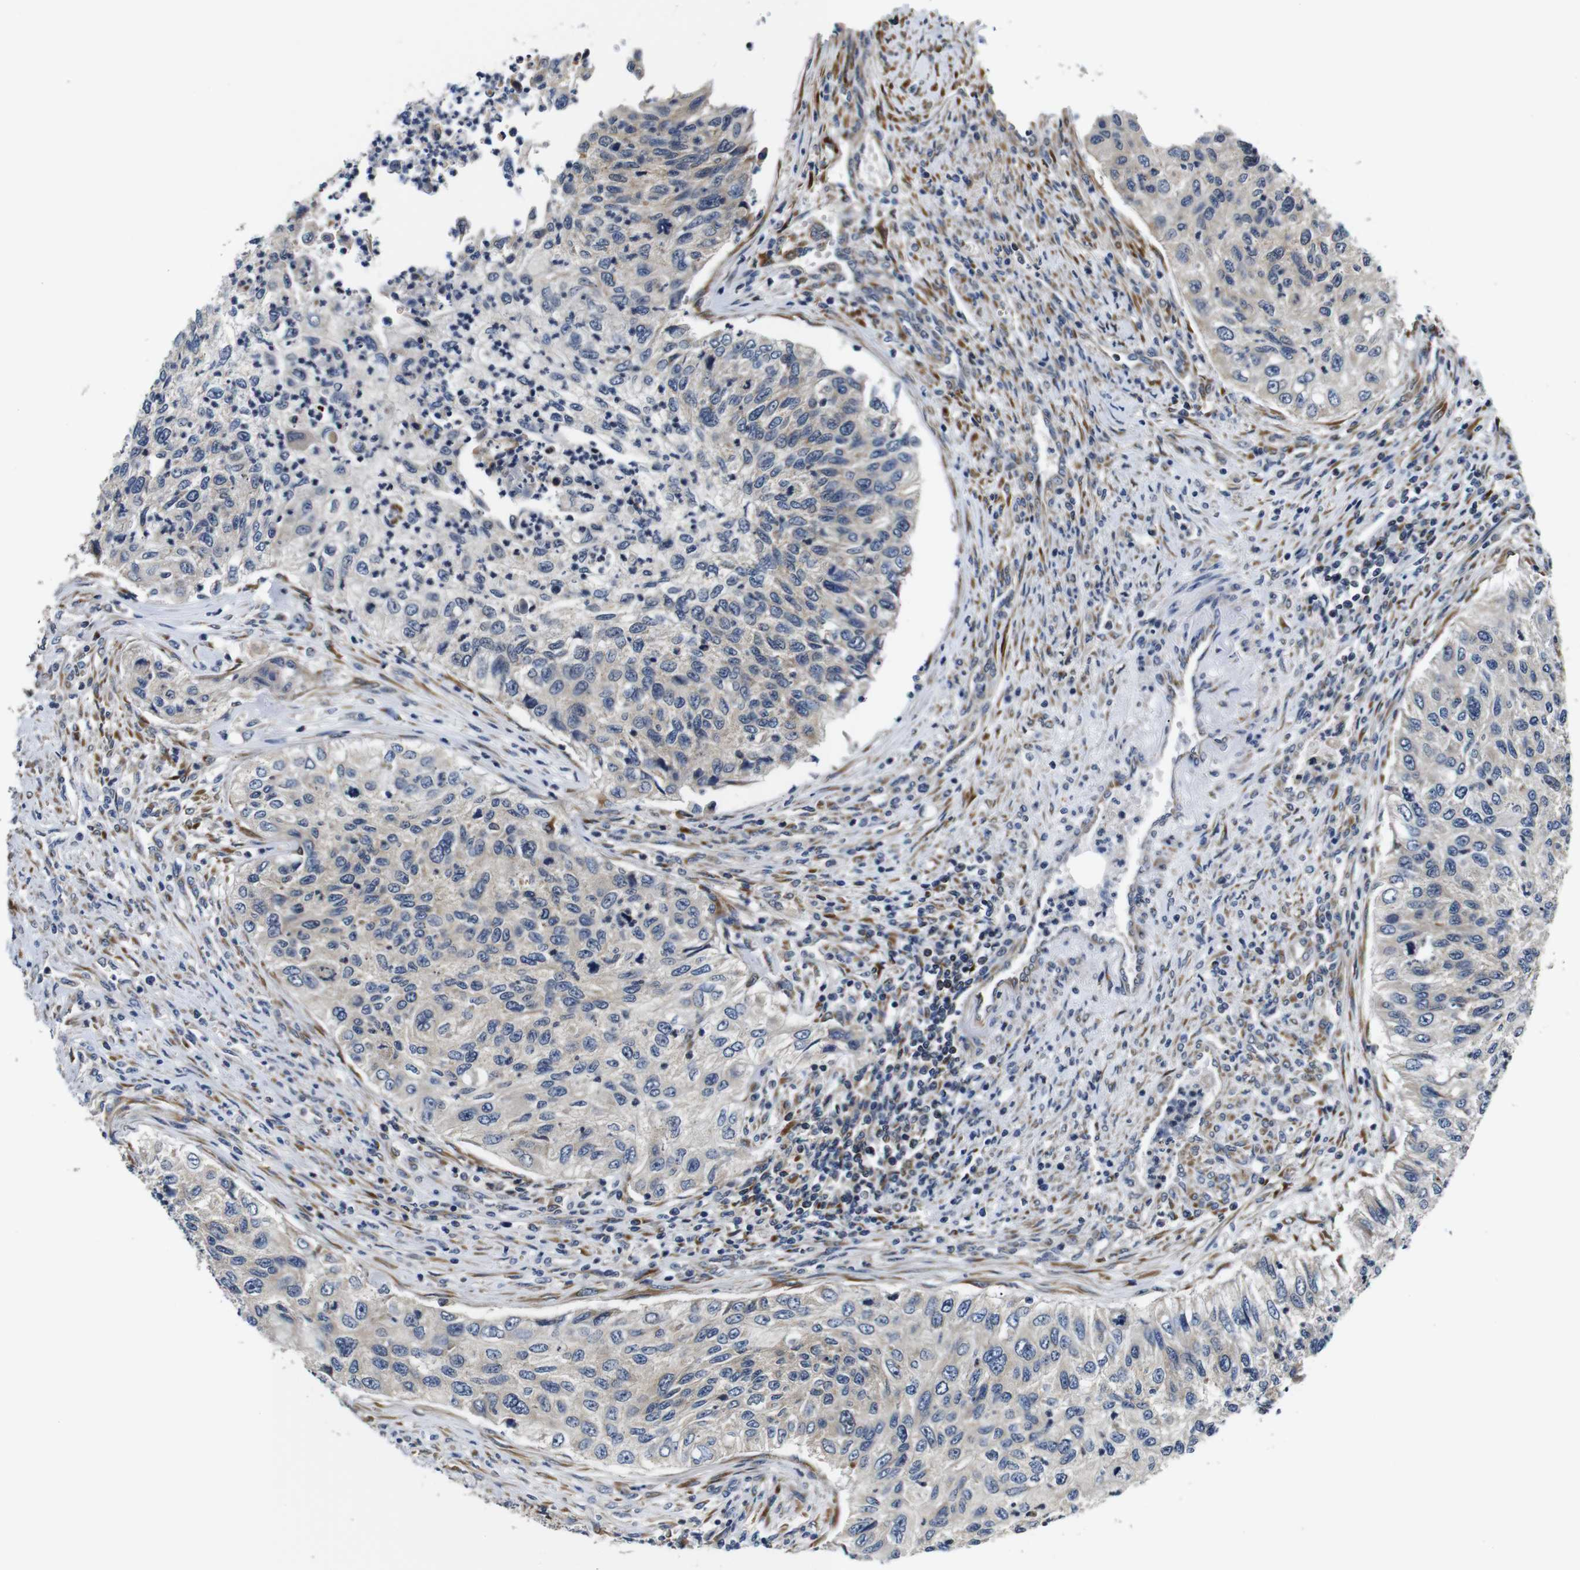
{"staining": {"intensity": "negative", "quantity": "none", "location": "none"}, "tissue": "urothelial cancer", "cell_type": "Tumor cells", "image_type": "cancer", "snomed": [{"axis": "morphology", "description": "Urothelial carcinoma, High grade"}, {"axis": "topography", "description": "Urinary bladder"}], "caption": "Urothelial cancer was stained to show a protein in brown. There is no significant staining in tumor cells. (DAB IHC, high magnification).", "gene": "FKBP14", "patient": {"sex": "female", "age": 60}}